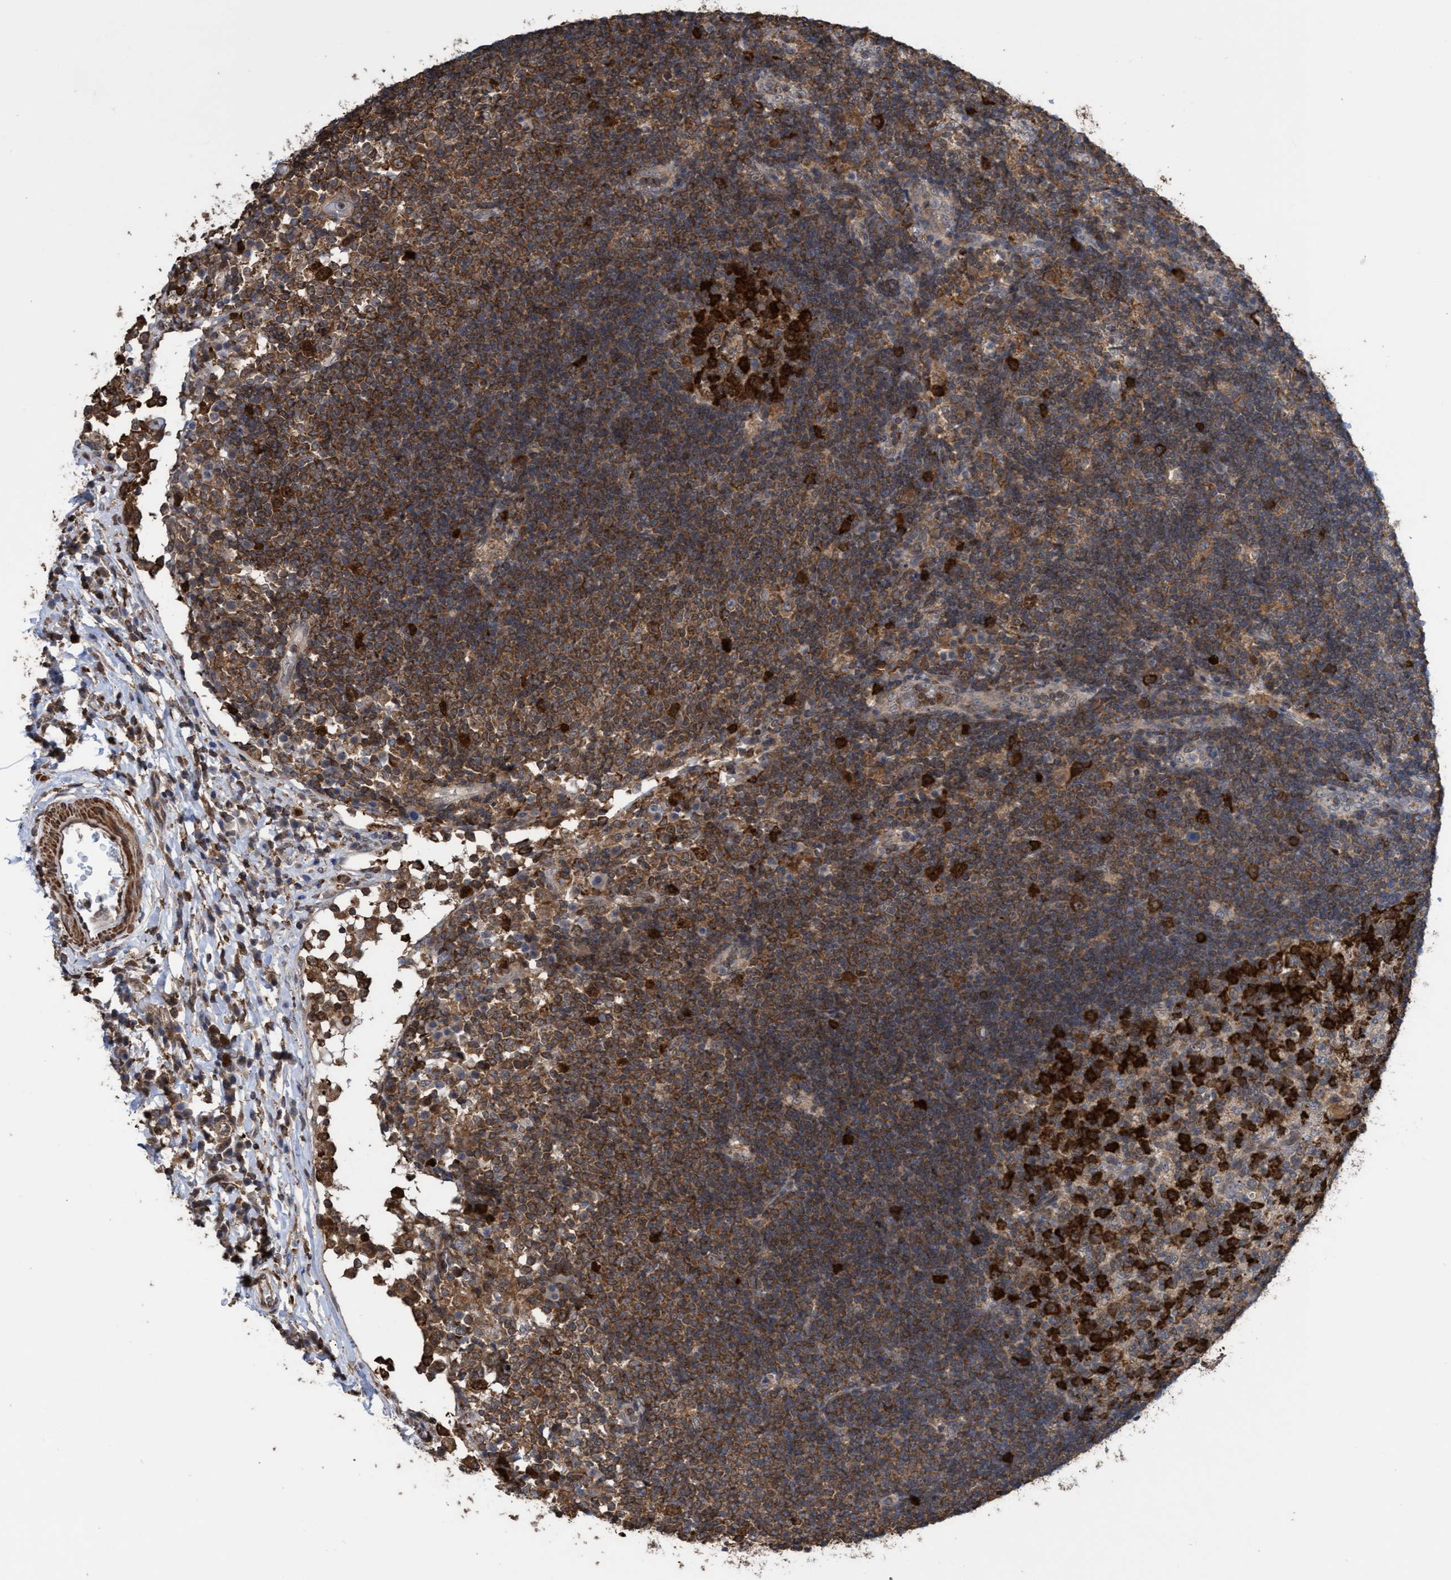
{"staining": {"intensity": "strong", "quantity": ">75%", "location": "cytoplasmic/membranous,nuclear"}, "tissue": "lymph node", "cell_type": "Germinal center cells", "image_type": "normal", "snomed": [{"axis": "morphology", "description": "Normal tissue, NOS"}, {"axis": "topography", "description": "Lymph node"}], "caption": "Immunohistochemistry (IHC) histopathology image of normal human lymph node stained for a protein (brown), which exhibits high levels of strong cytoplasmic/membranous,nuclear staining in about >75% of germinal center cells.", "gene": "SLBP", "patient": {"sex": "female", "age": 53}}